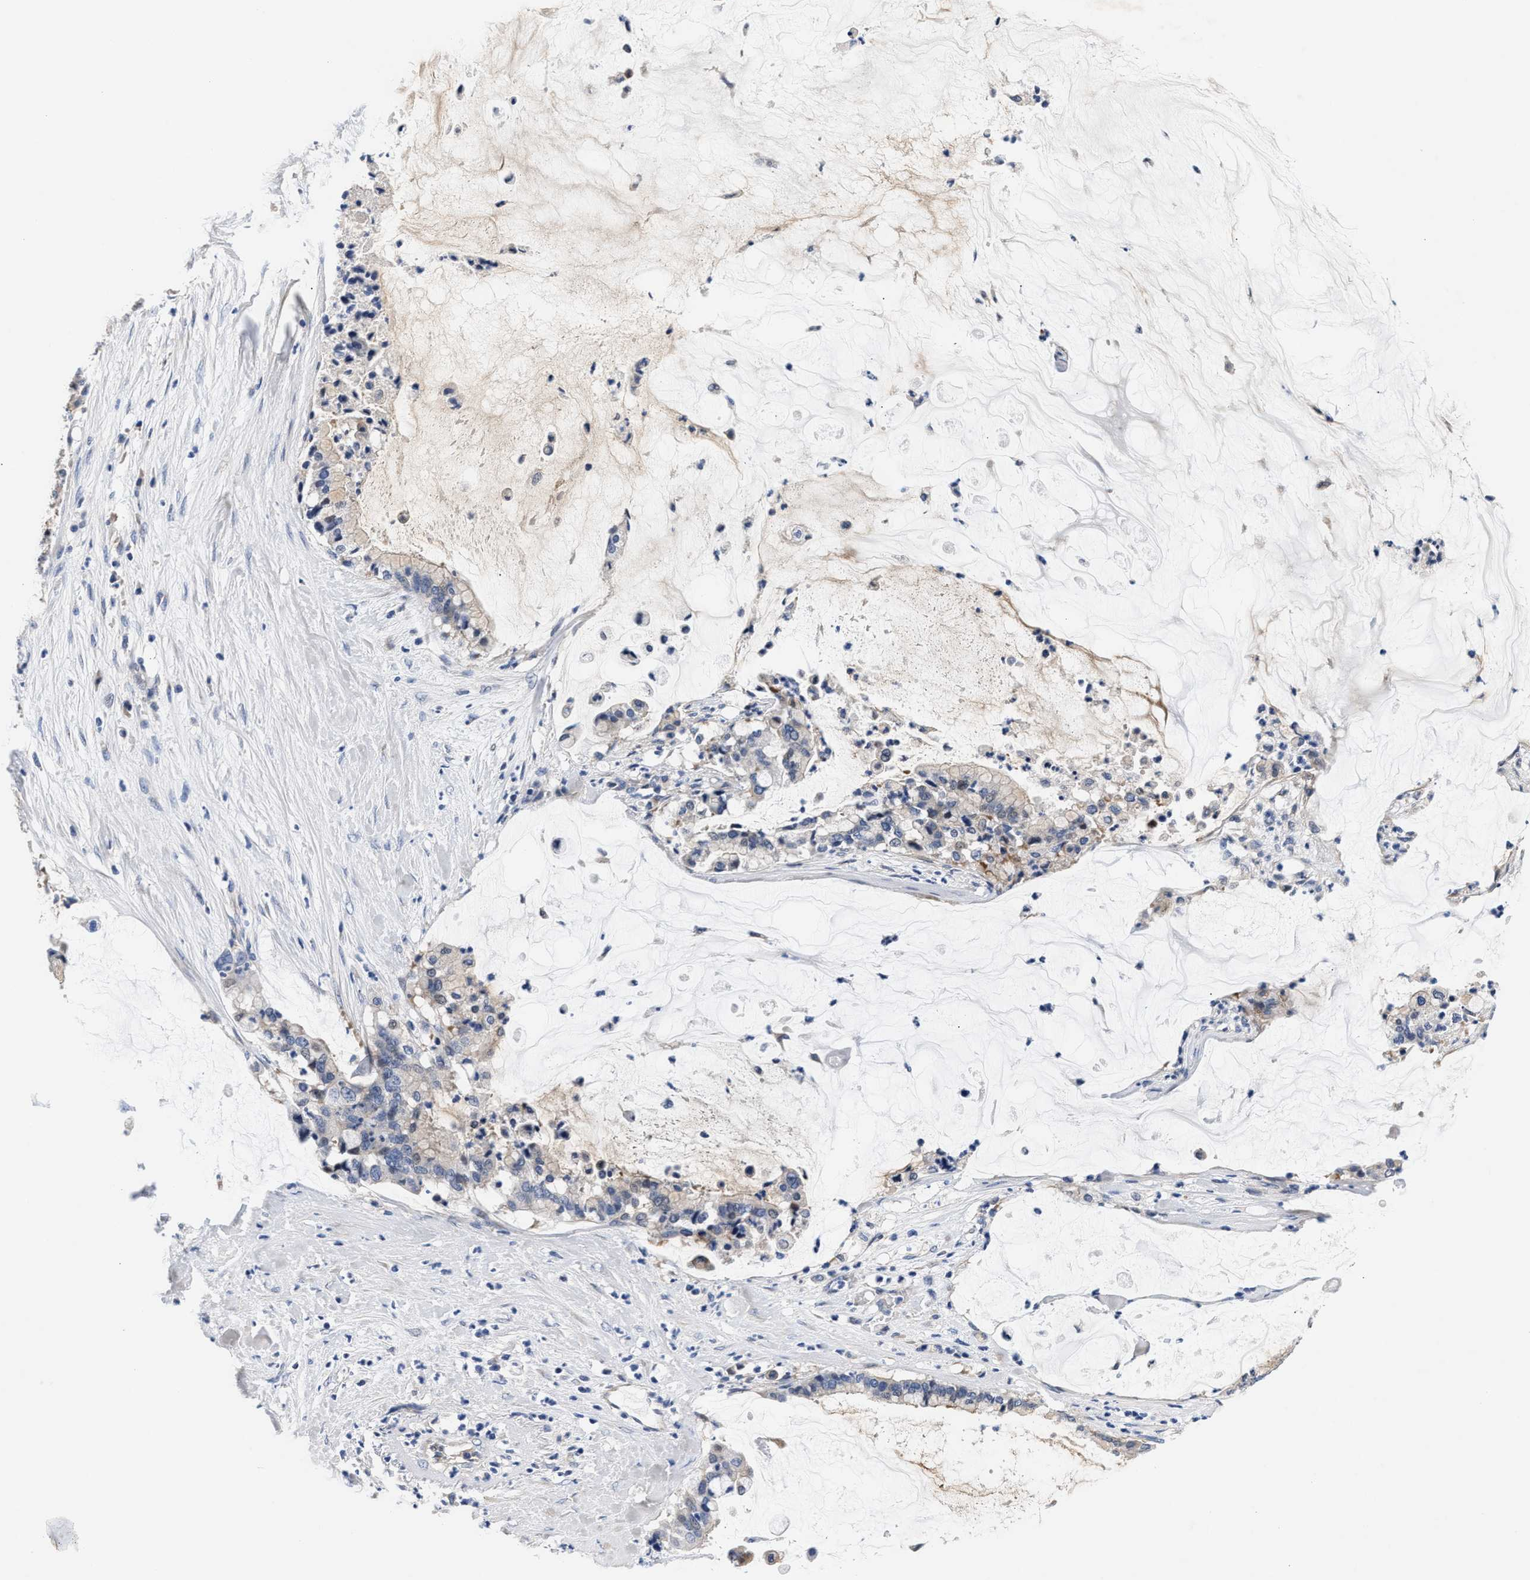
{"staining": {"intensity": "negative", "quantity": "none", "location": "none"}, "tissue": "pancreatic cancer", "cell_type": "Tumor cells", "image_type": "cancer", "snomed": [{"axis": "morphology", "description": "Adenocarcinoma, NOS"}, {"axis": "topography", "description": "Pancreas"}], "caption": "High power microscopy image of an immunohistochemistry (IHC) photomicrograph of pancreatic adenocarcinoma, revealing no significant positivity in tumor cells.", "gene": "ACTL7B", "patient": {"sex": "male", "age": 41}}